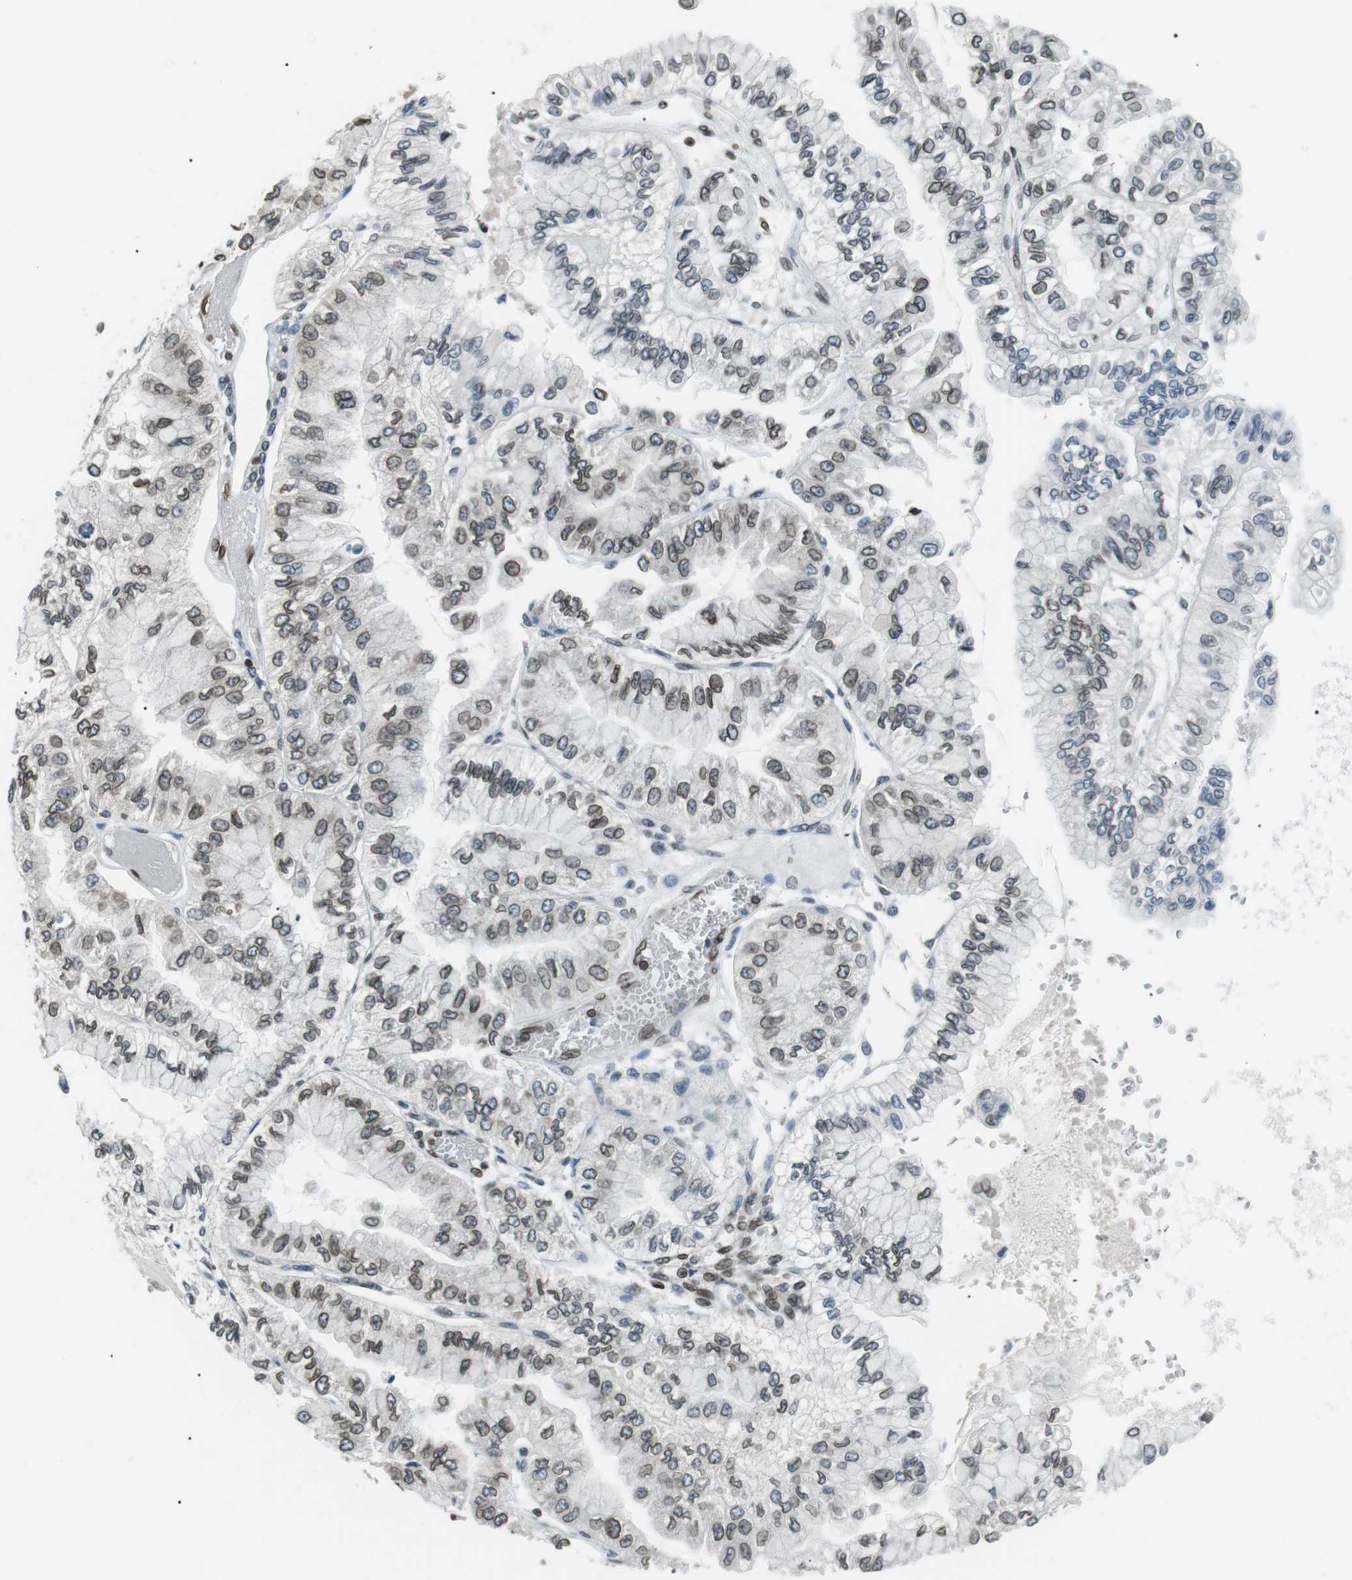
{"staining": {"intensity": "moderate", "quantity": "25%-75%", "location": "cytoplasmic/membranous,nuclear"}, "tissue": "liver cancer", "cell_type": "Tumor cells", "image_type": "cancer", "snomed": [{"axis": "morphology", "description": "Cholangiocarcinoma"}, {"axis": "topography", "description": "Liver"}], "caption": "Immunohistochemistry (IHC) image of neoplastic tissue: liver cholangiocarcinoma stained using immunohistochemistry reveals medium levels of moderate protein expression localized specifically in the cytoplasmic/membranous and nuclear of tumor cells, appearing as a cytoplasmic/membranous and nuclear brown color.", "gene": "TMX4", "patient": {"sex": "female", "age": 79}}